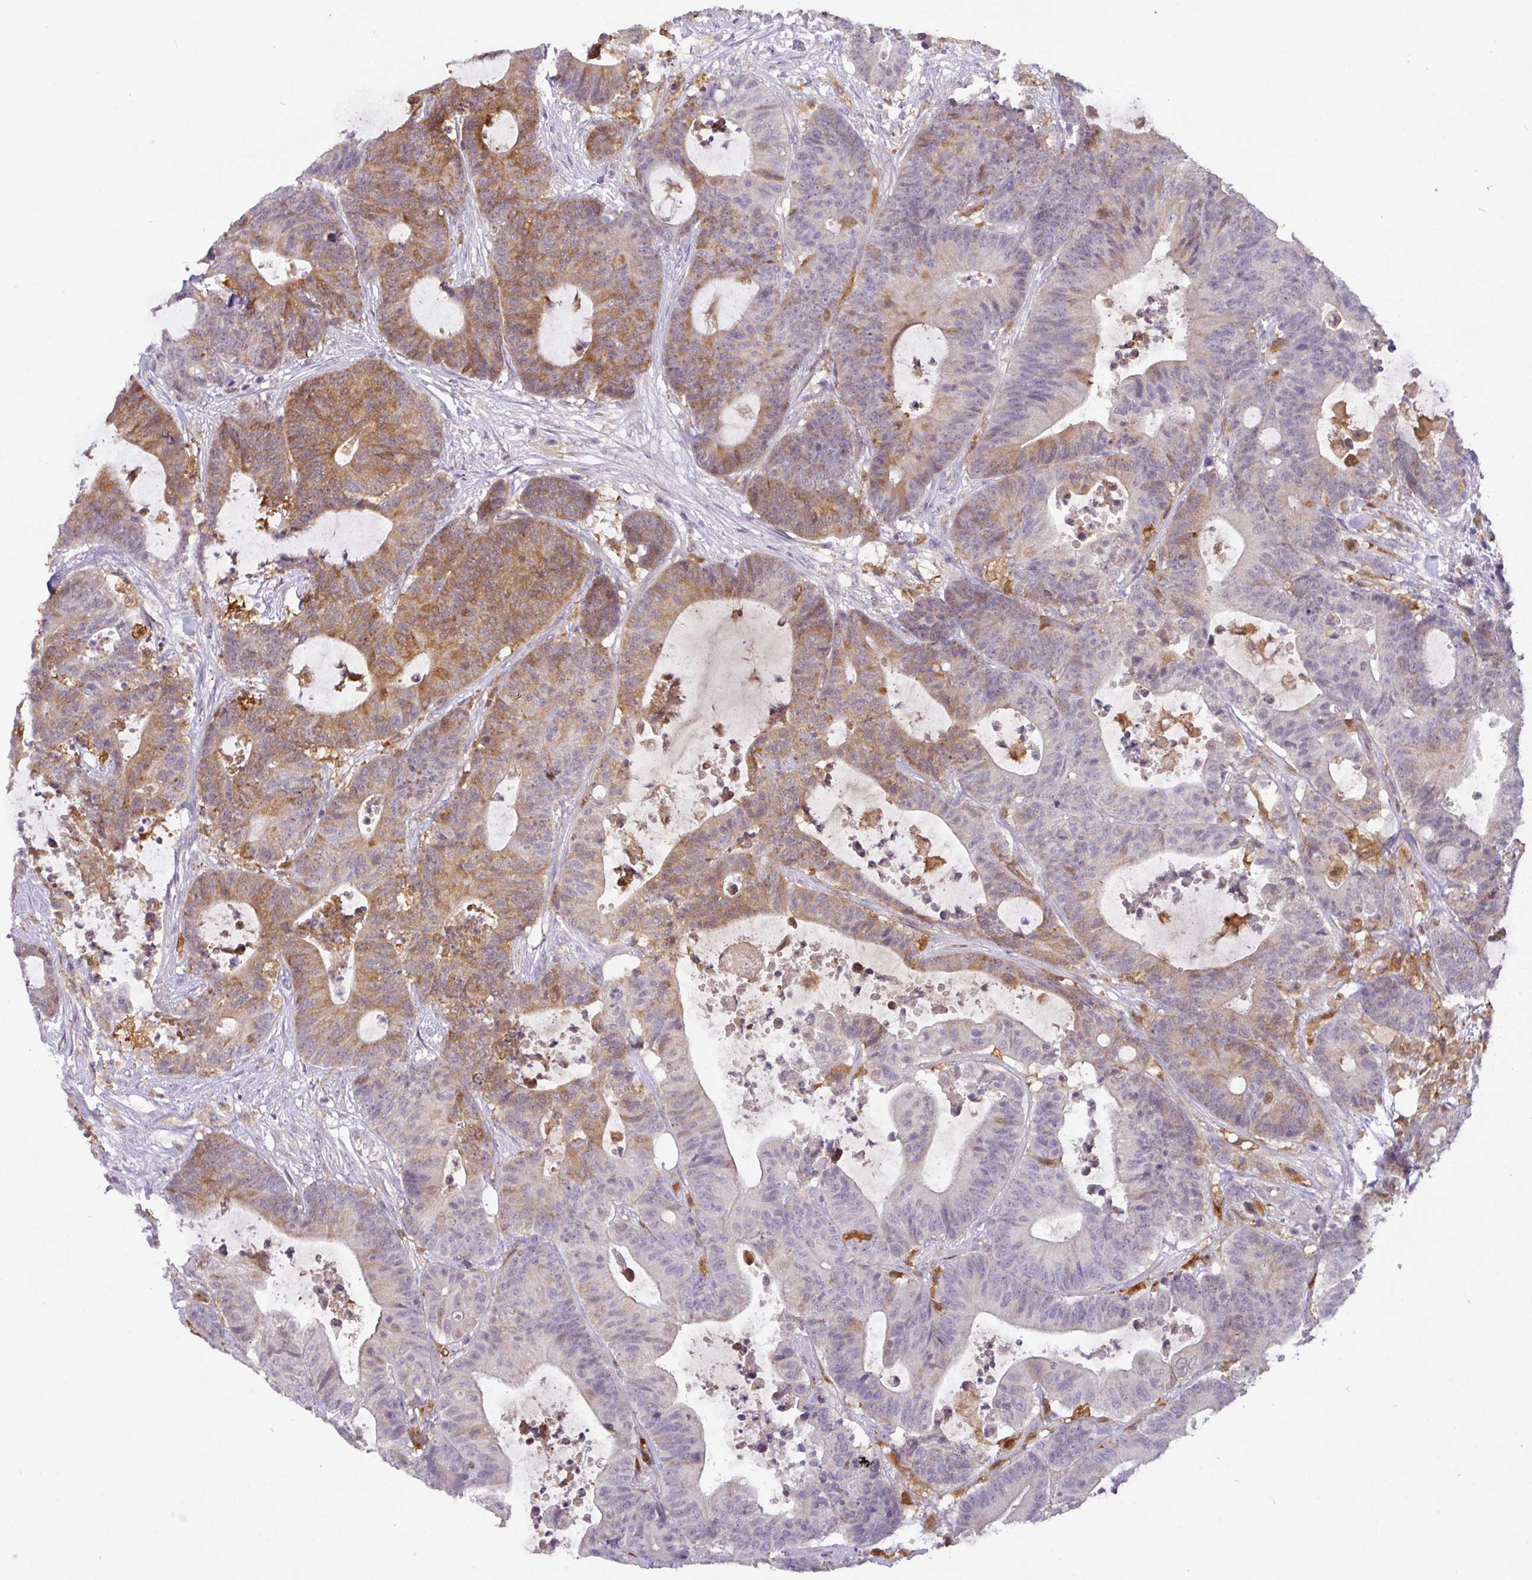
{"staining": {"intensity": "moderate", "quantity": "25%-75%", "location": "cytoplasmic/membranous"}, "tissue": "colorectal cancer", "cell_type": "Tumor cells", "image_type": "cancer", "snomed": [{"axis": "morphology", "description": "Adenocarcinoma, NOS"}, {"axis": "topography", "description": "Colon"}], "caption": "DAB (3,3'-diaminobenzidine) immunohistochemical staining of human colorectal adenocarcinoma demonstrates moderate cytoplasmic/membranous protein staining in approximately 25%-75% of tumor cells.", "gene": "GCNT7", "patient": {"sex": "female", "age": 84}}